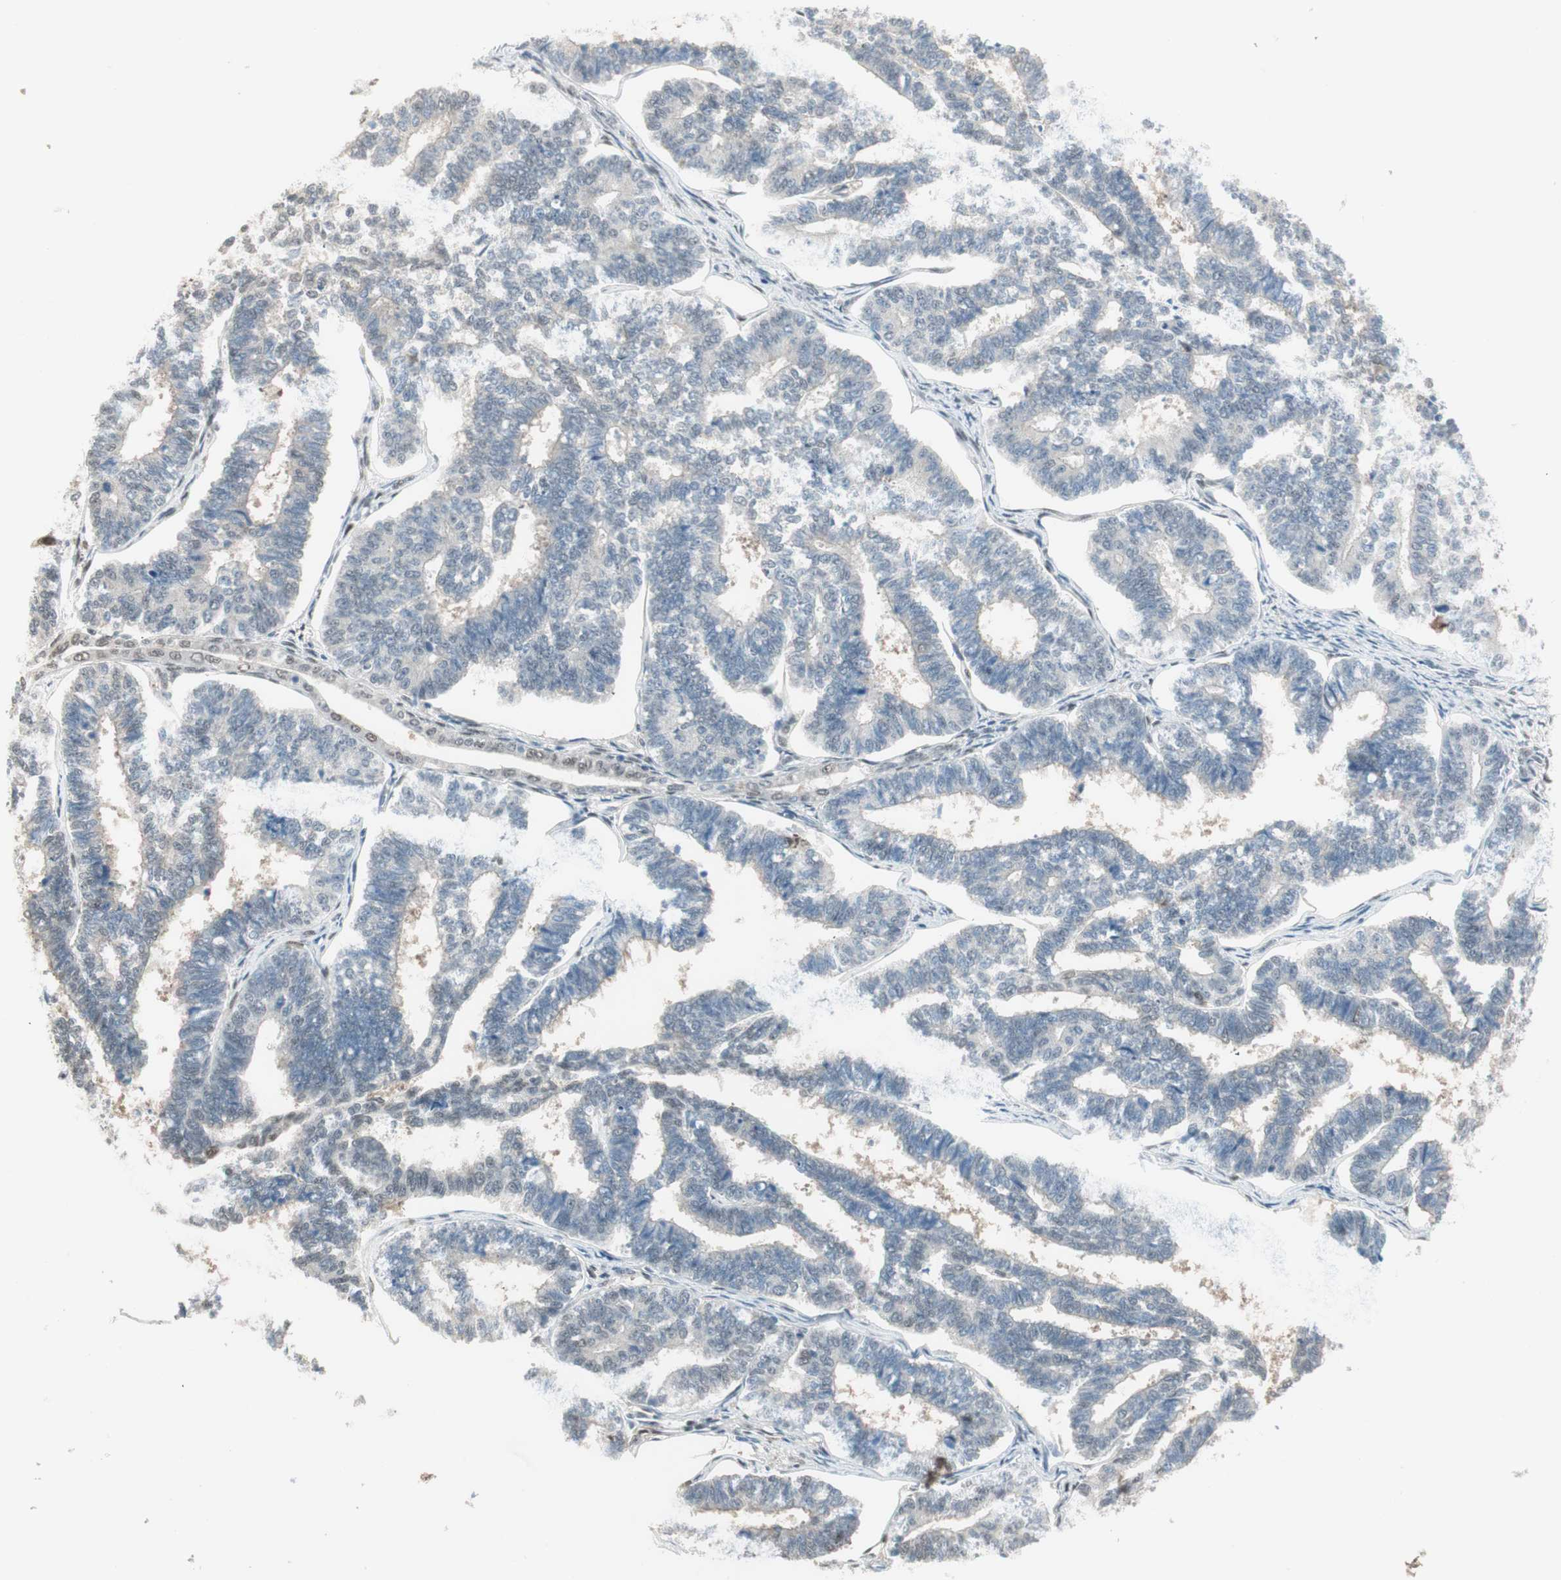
{"staining": {"intensity": "weak", "quantity": "<25%", "location": "nuclear"}, "tissue": "endometrial cancer", "cell_type": "Tumor cells", "image_type": "cancer", "snomed": [{"axis": "morphology", "description": "Adenocarcinoma, NOS"}, {"axis": "topography", "description": "Endometrium"}], "caption": "Tumor cells show no significant protein staining in endometrial cancer (adenocarcinoma).", "gene": "LONP2", "patient": {"sex": "female", "age": 70}}